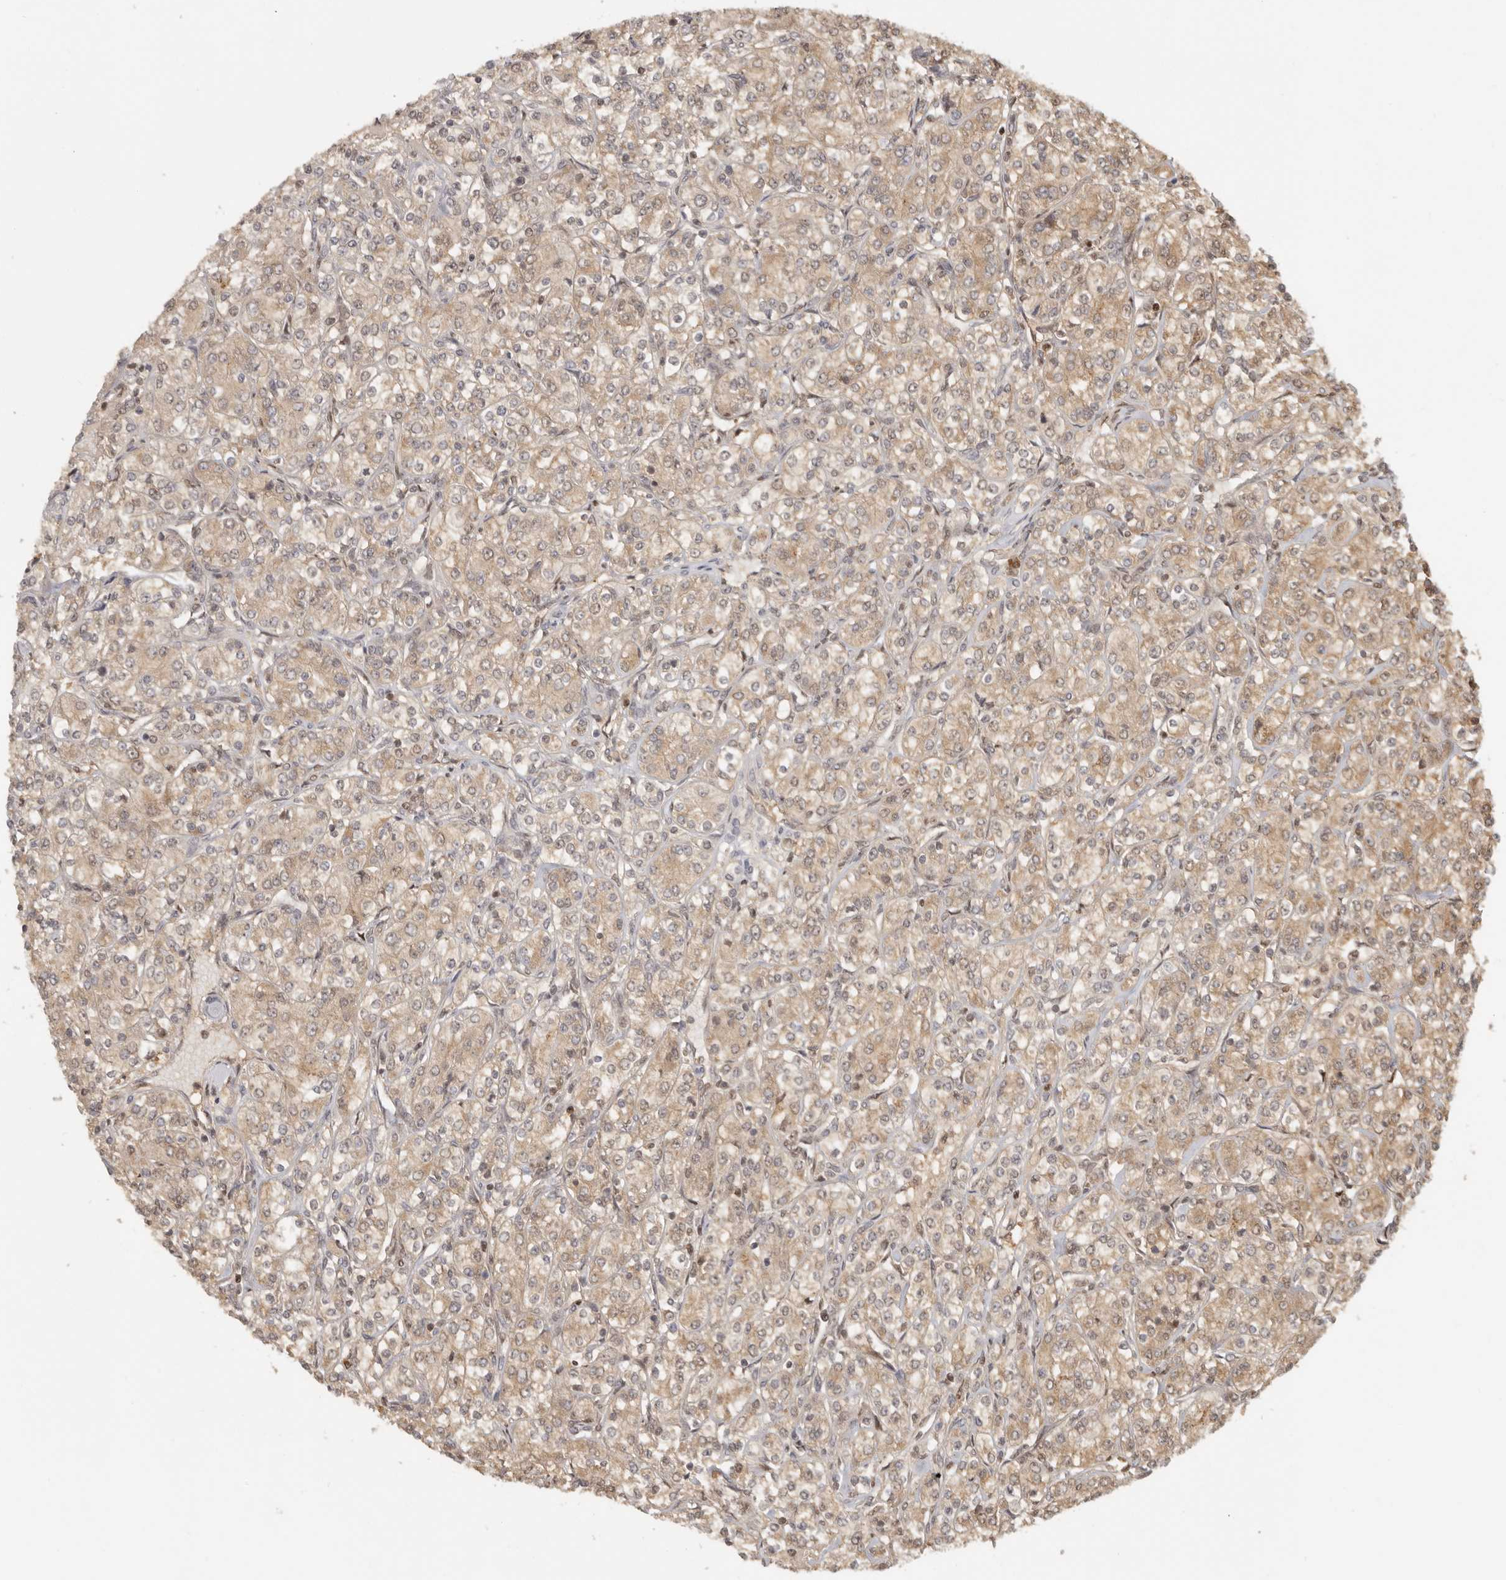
{"staining": {"intensity": "weak", "quantity": ">75%", "location": "cytoplasmic/membranous"}, "tissue": "renal cancer", "cell_type": "Tumor cells", "image_type": "cancer", "snomed": [{"axis": "morphology", "description": "Adenocarcinoma, NOS"}, {"axis": "topography", "description": "Kidney"}], "caption": "Immunohistochemistry staining of renal adenocarcinoma, which shows low levels of weak cytoplasmic/membranous expression in about >75% of tumor cells indicating weak cytoplasmic/membranous protein positivity. The staining was performed using DAB (brown) for protein detection and nuclei were counterstained in hematoxylin (blue).", "gene": "PSMA5", "patient": {"sex": "male", "age": 77}}